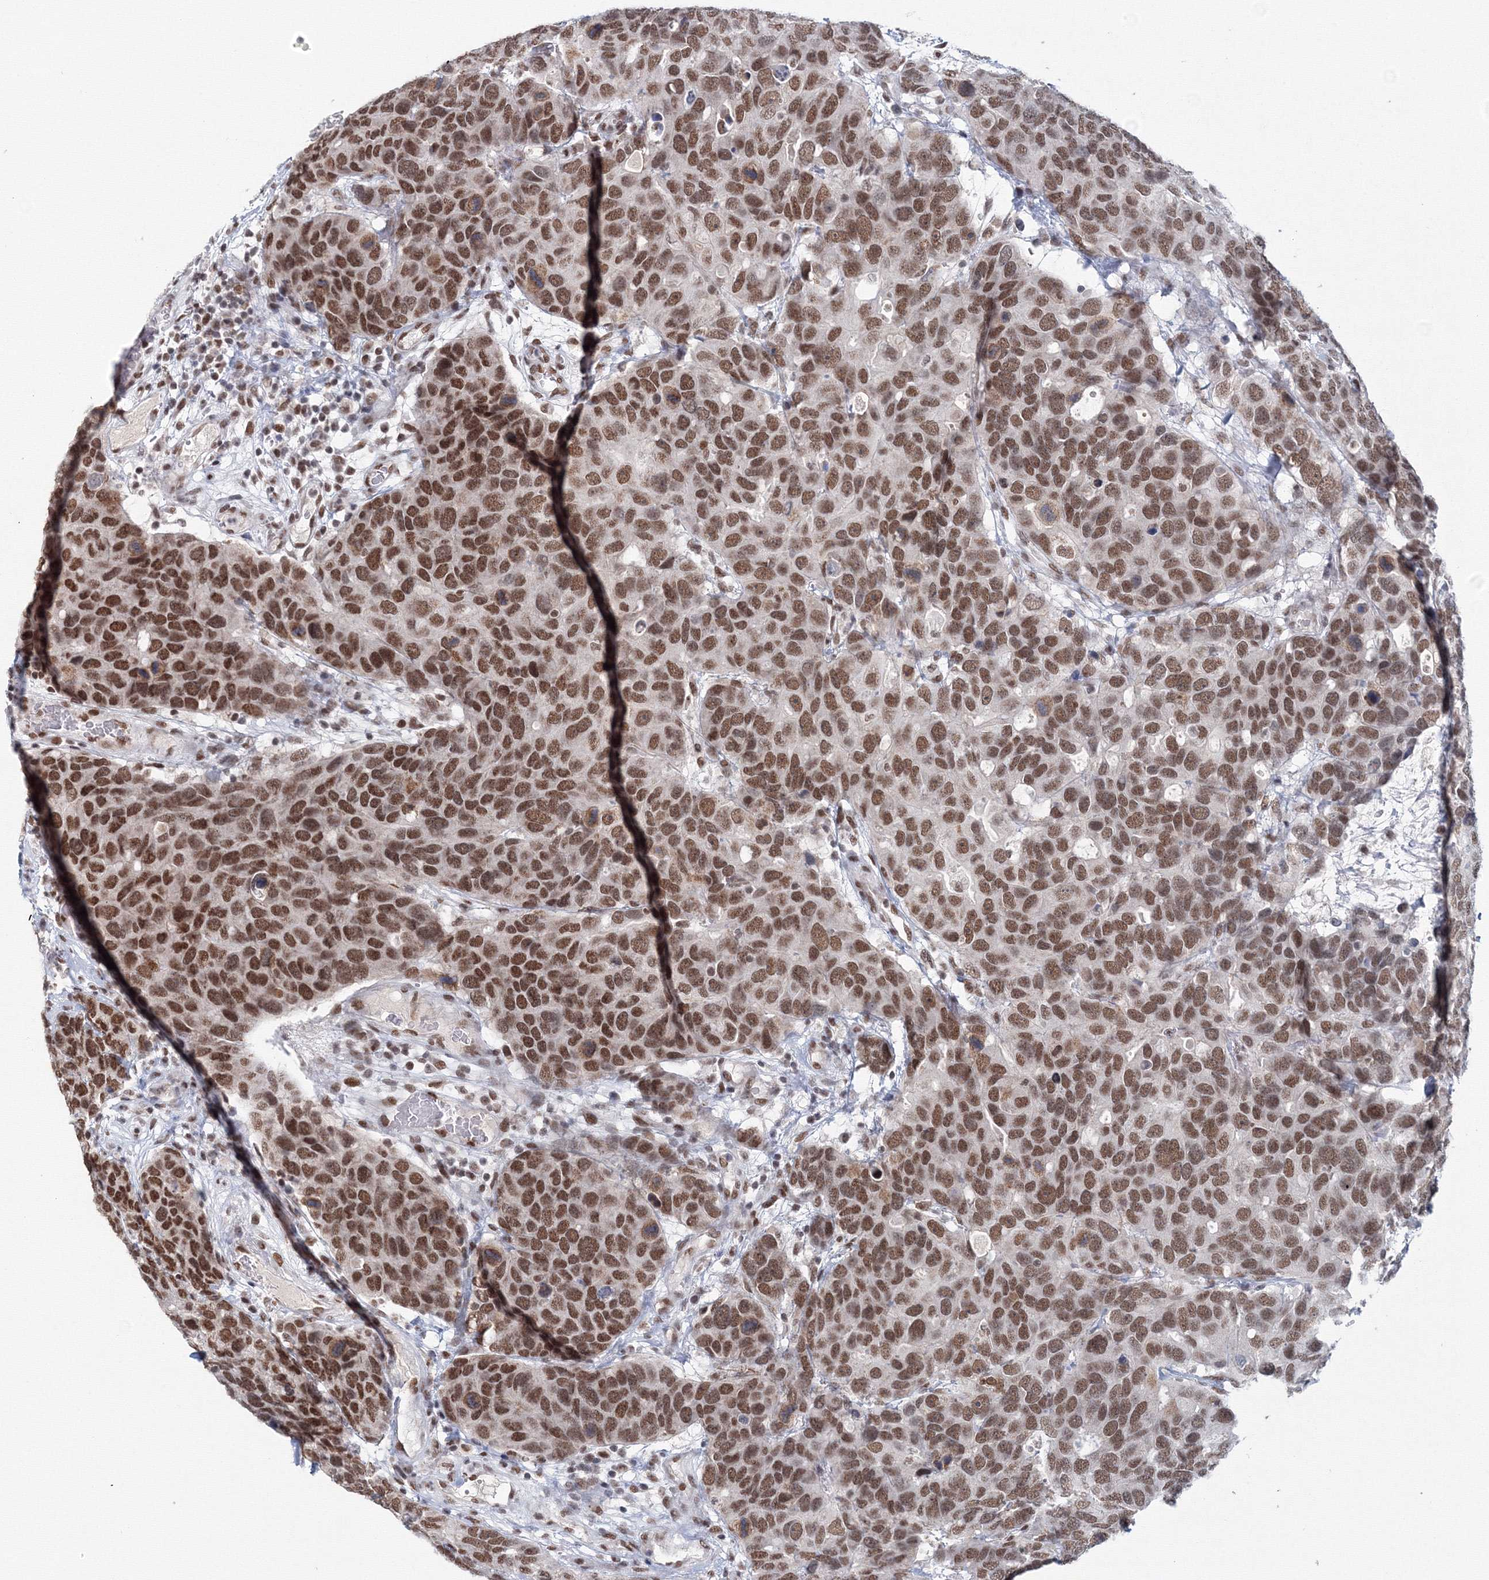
{"staining": {"intensity": "strong", "quantity": ">75%", "location": "nuclear"}, "tissue": "breast cancer", "cell_type": "Tumor cells", "image_type": "cancer", "snomed": [{"axis": "morphology", "description": "Duct carcinoma"}, {"axis": "topography", "description": "Breast"}], "caption": "Intraductal carcinoma (breast) tissue exhibits strong nuclear positivity in about >75% of tumor cells, visualized by immunohistochemistry.", "gene": "SF3B6", "patient": {"sex": "female", "age": 83}}